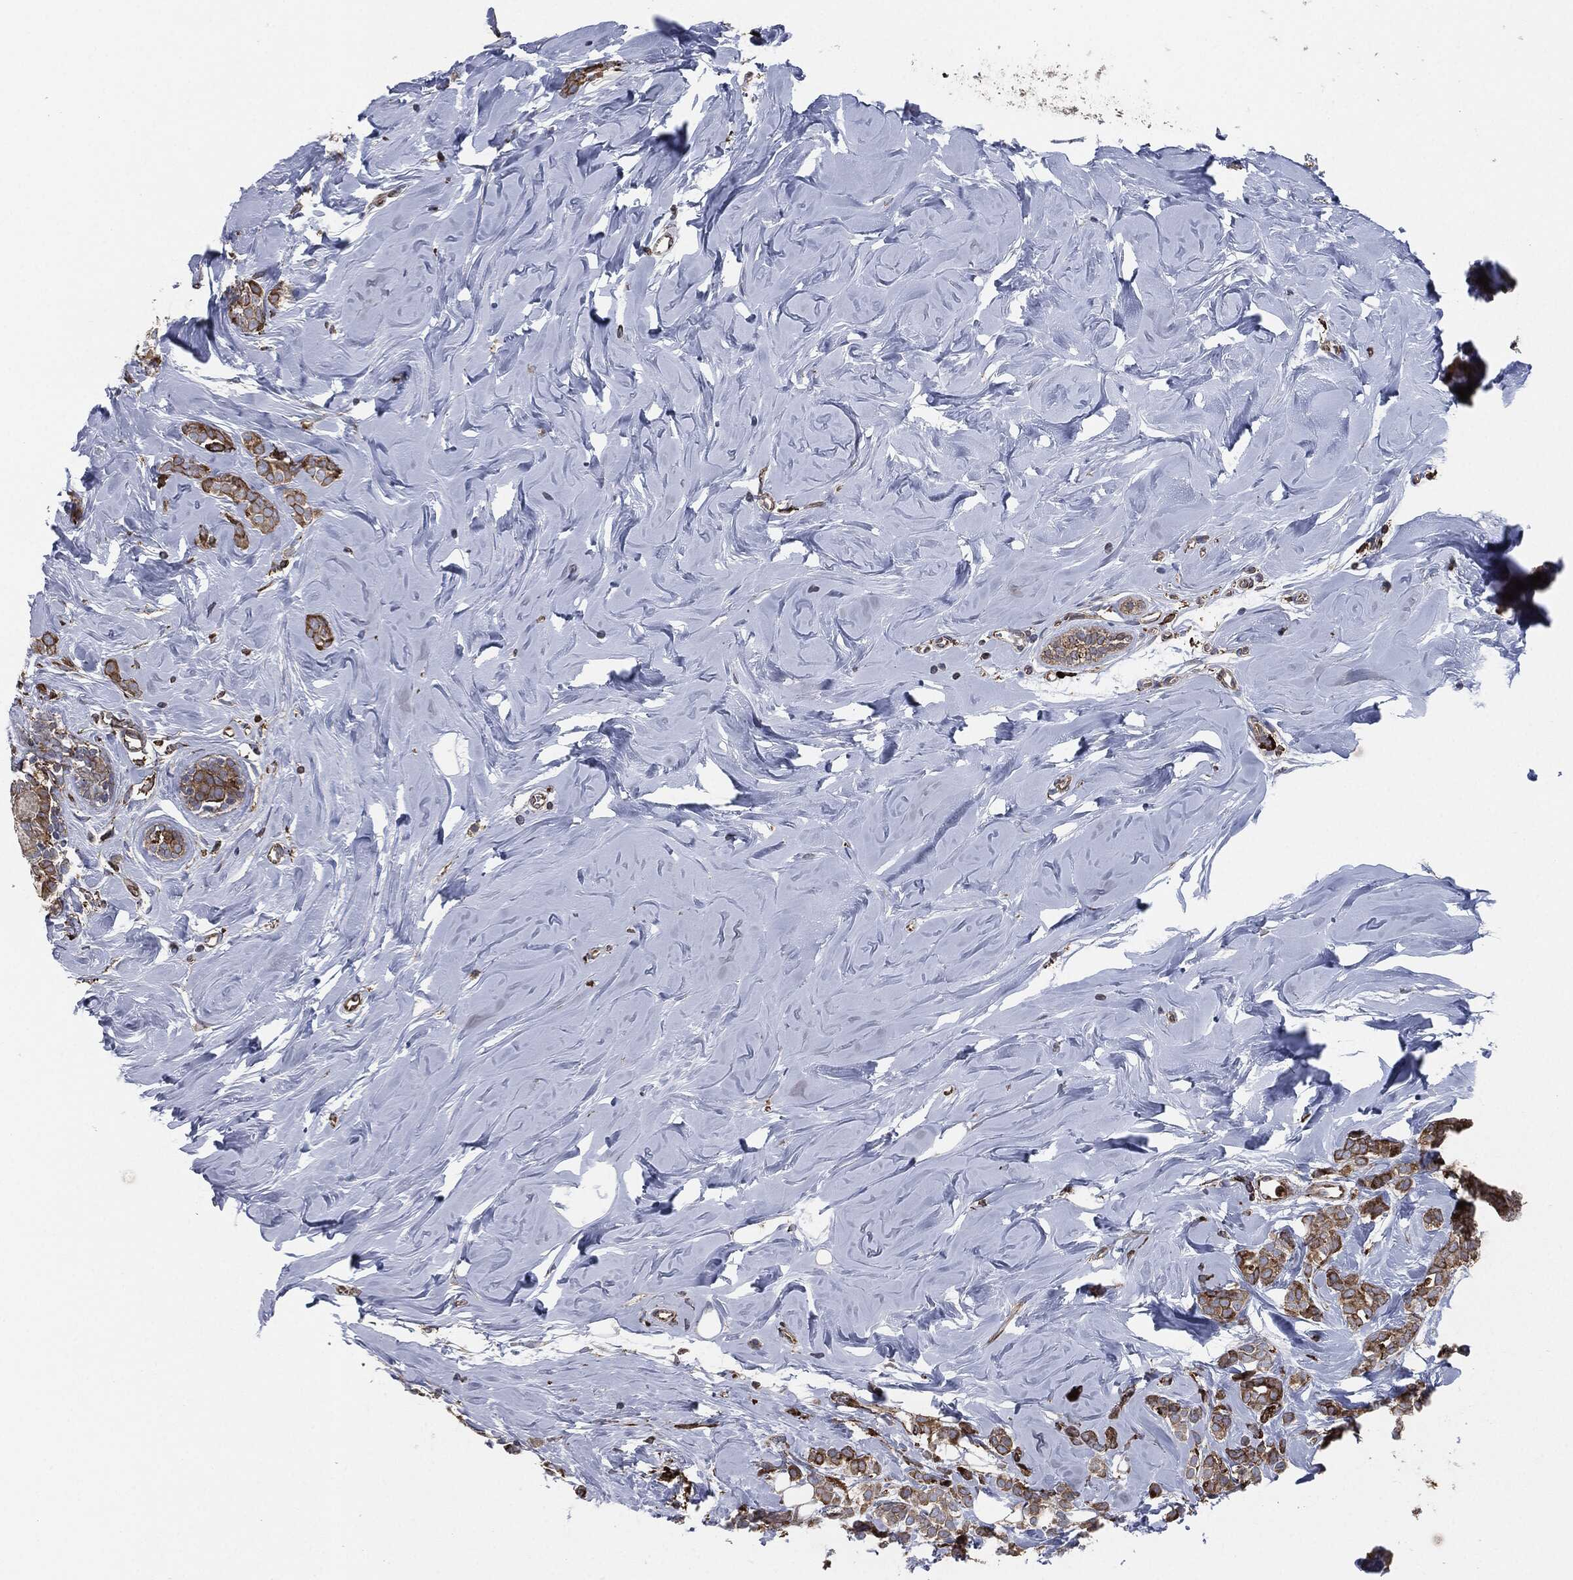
{"staining": {"intensity": "moderate", "quantity": ">75%", "location": "cytoplasmic/membranous"}, "tissue": "breast cancer", "cell_type": "Tumor cells", "image_type": "cancer", "snomed": [{"axis": "morphology", "description": "Lobular carcinoma"}, {"axis": "topography", "description": "Breast"}], "caption": "IHC image of human lobular carcinoma (breast) stained for a protein (brown), which reveals medium levels of moderate cytoplasmic/membranous staining in approximately >75% of tumor cells.", "gene": "CALR", "patient": {"sex": "female", "age": 49}}